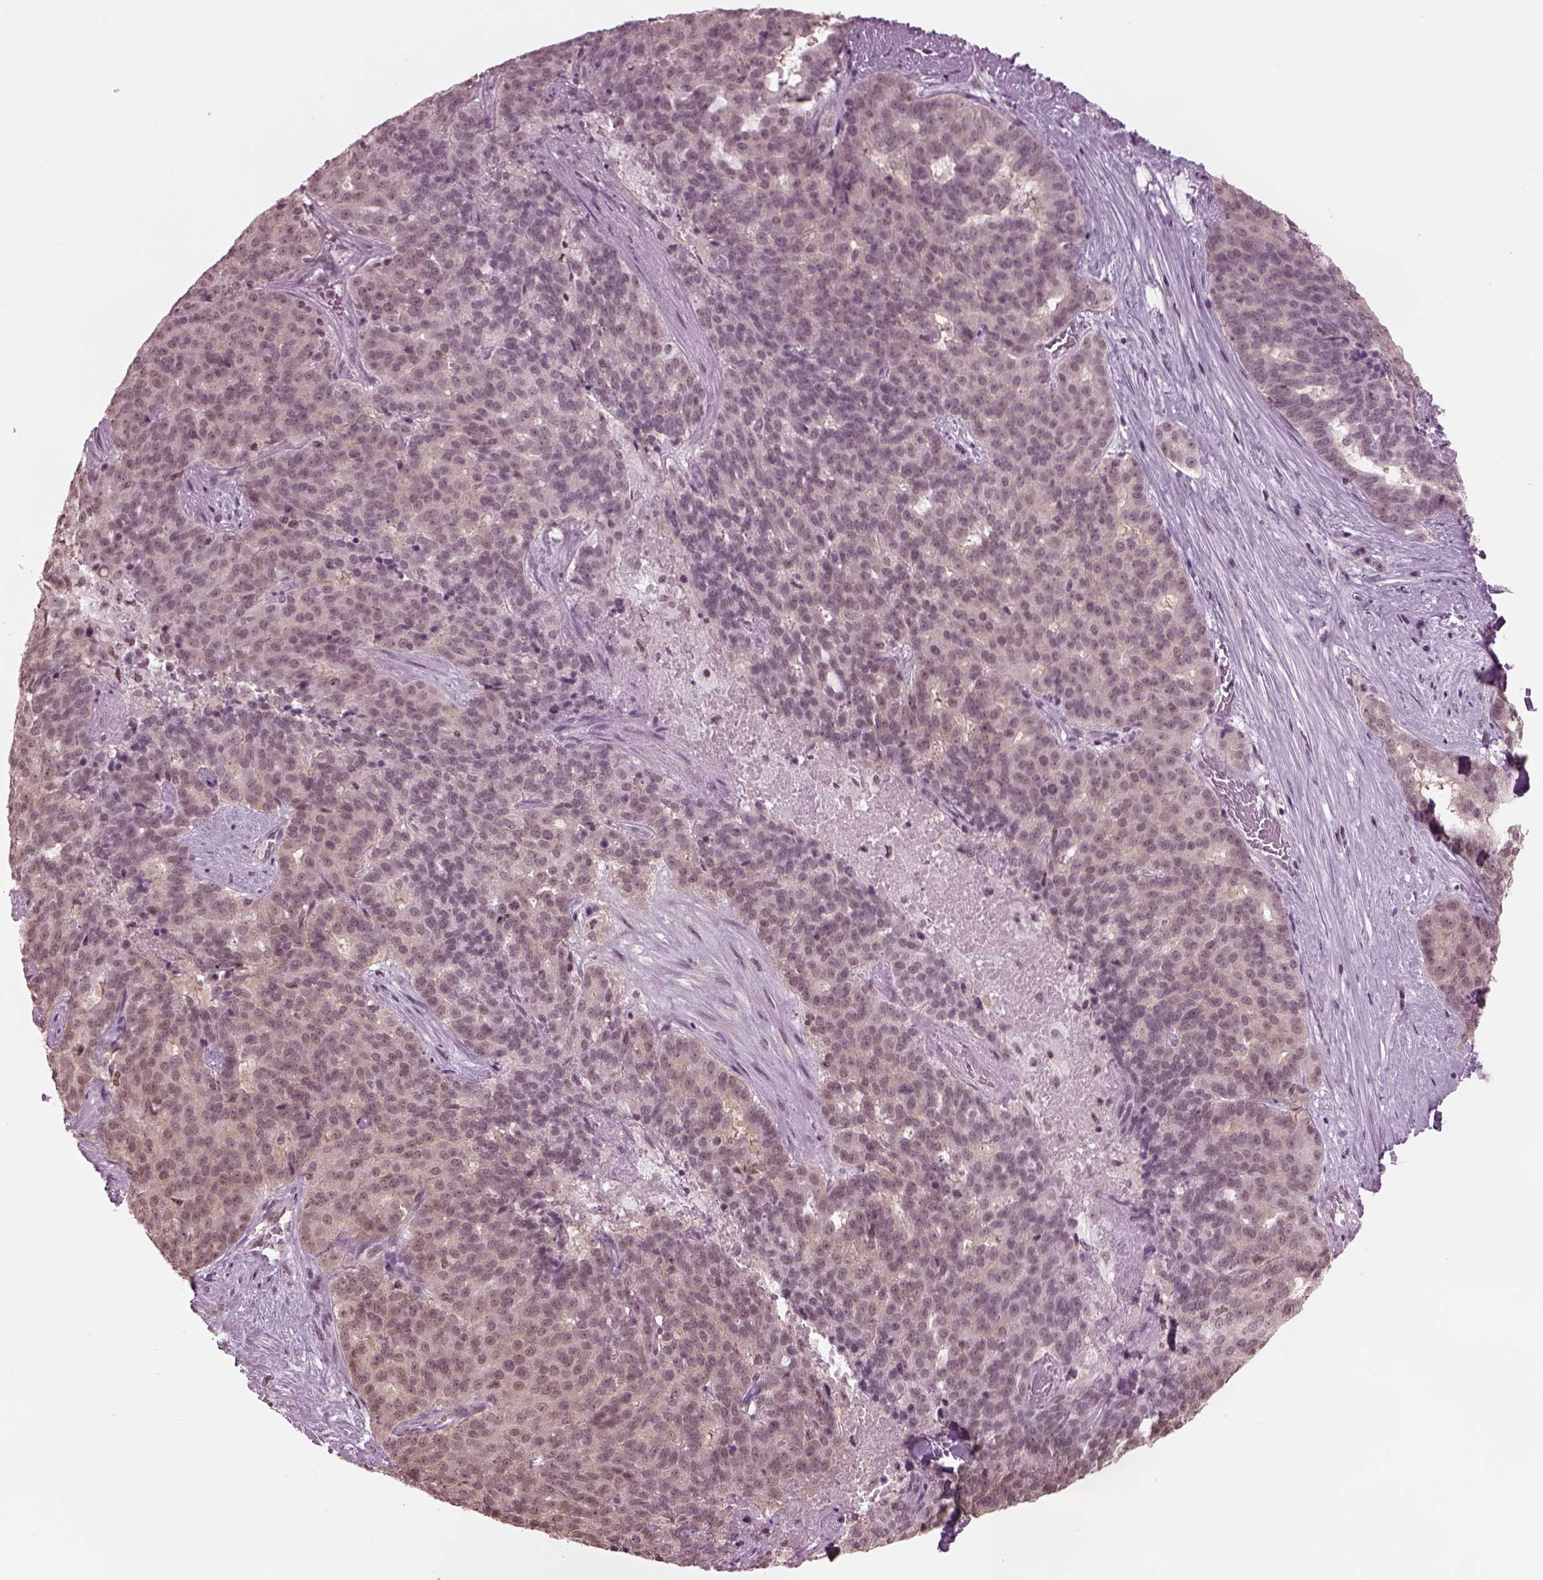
{"staining": {"intensity": "weak", "quantity": "25%-75%", "location": "cytoplasmic/membranous"}, "tissue": "liver cancer", "cell_type": "Tumor cells", "image_type": "cancer", "snomed": [{"axis": "morphology", "description": "Cholangiocarcinoma"}, {"axis": "topography", "description": "Liver"}], "caption": "This is a histology image of immunohistochemistry staining of liver cholangiocarcinoma, which shows weak expression in the cytoplasmic/membranous of tumor cells.", "gene": "RUVBL2", "patient": {"sex": "female", "age": 47}}